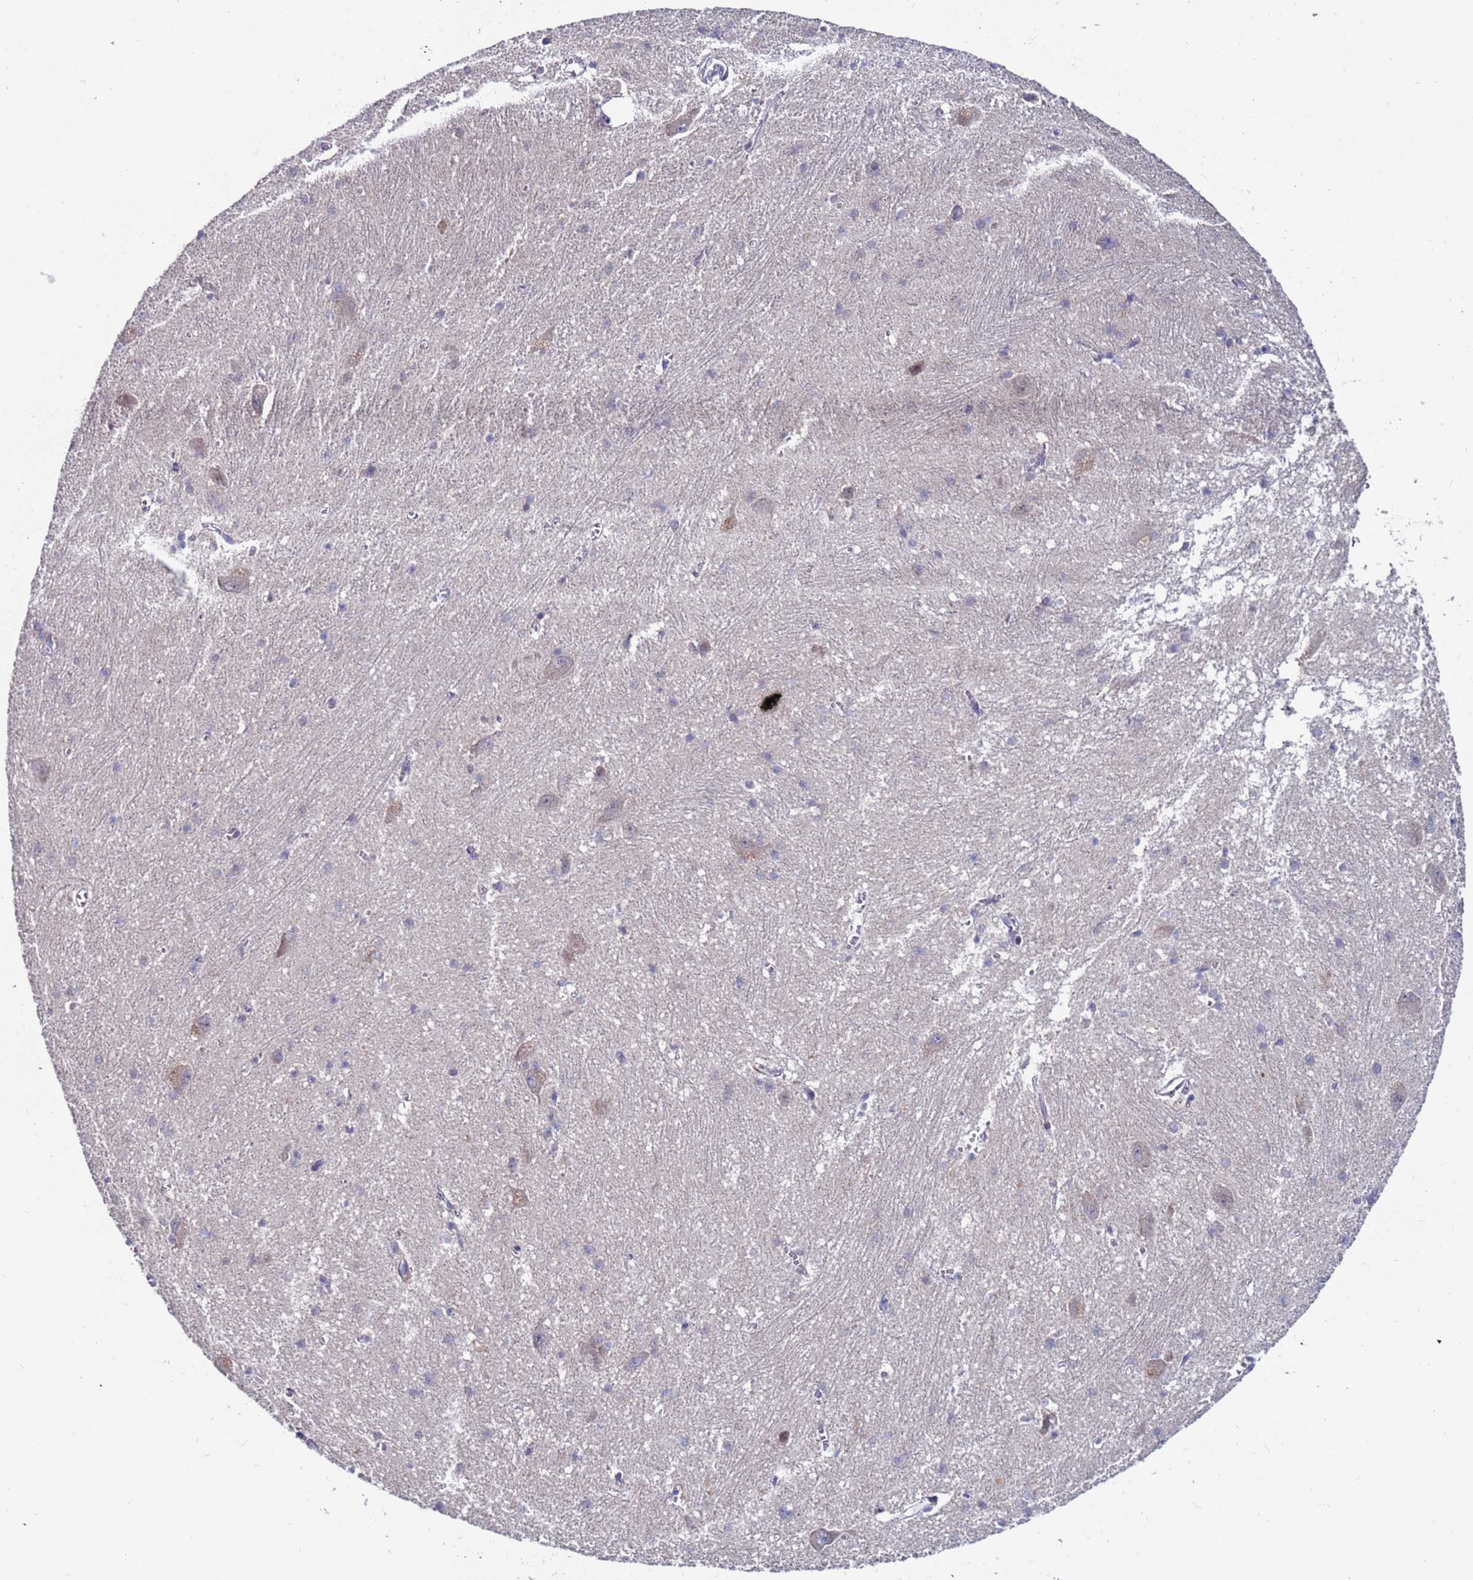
{"staining": {"intensity": "negative", "quantity": "none", "location": "none"}, "tissue": "caudate", "cell_type": "Glial cells", "image_type": "normal", "snomed": [{"axis": "morphology", "description": "Normal tissue, NOS"}, {"axis": "topography", "description": "Lateral ventricle wall"}], "caption": "The image exhibits no significant staining in glial cells of caudate. The staining was performed using DAB (3,3'-diaminobenzidine) to visualize the protein expression in brown, while the nuclei were stained in blue with hematoxylin (Magnification: 20x).", "gene": "FBXO27", "patient": {"sex": "male", "age": 37}}